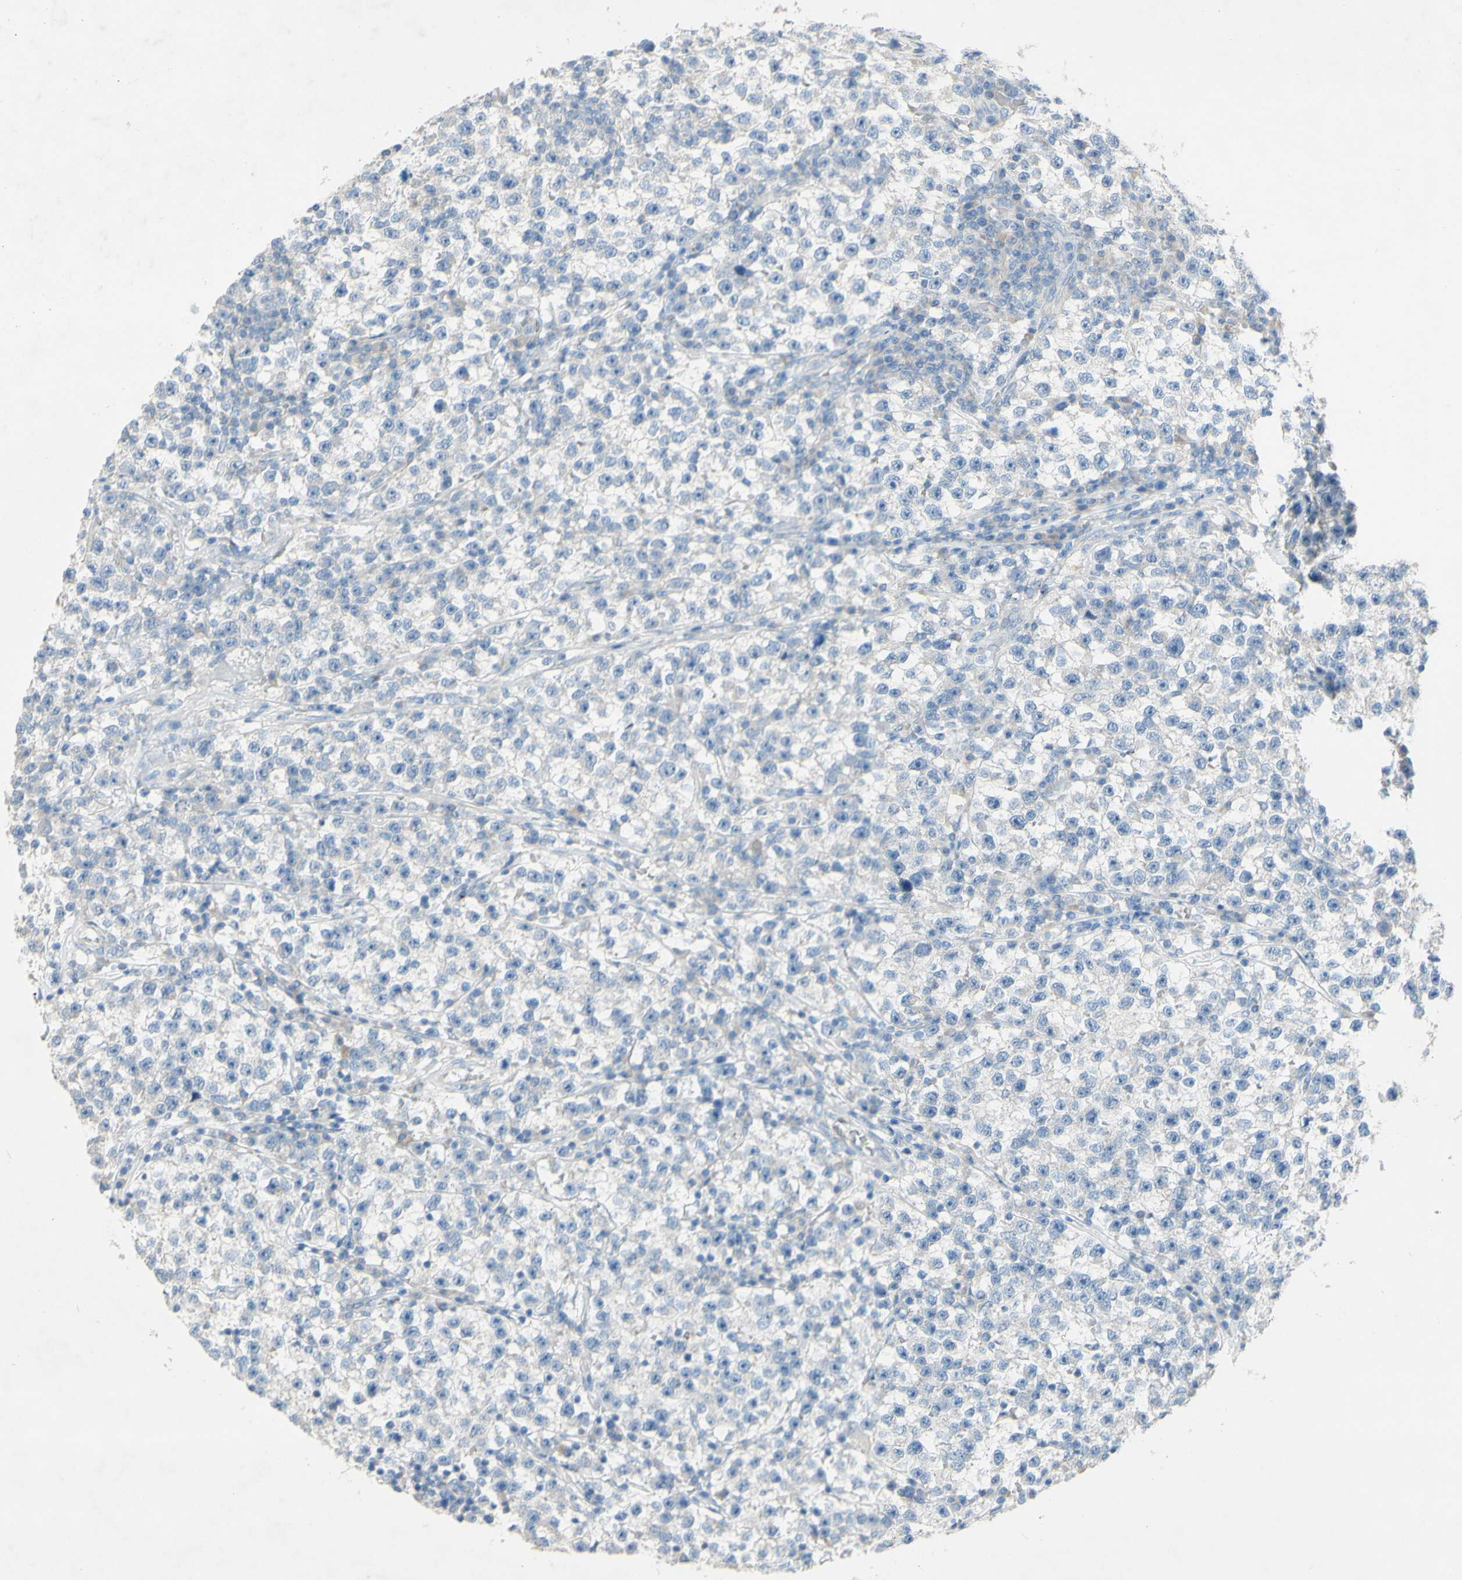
{"staining": {"intensity": "negative", "quantity": "none", "location": "none"}, "tissue": "testis cancer", "cell_type": "Tumor cells", "image_type": "cancer", "snomed": [{"axis": "morphology", "description": "Seminoma, NOS"}, {"axis": "topography", "description": "Testis"}], "caption": "This is an immunohistochemistry image of human testis cancer (seminoma). There is no expression in tumor cells.", "gene": "ACADL", "patient": {"sex": "male", "age": 22}}